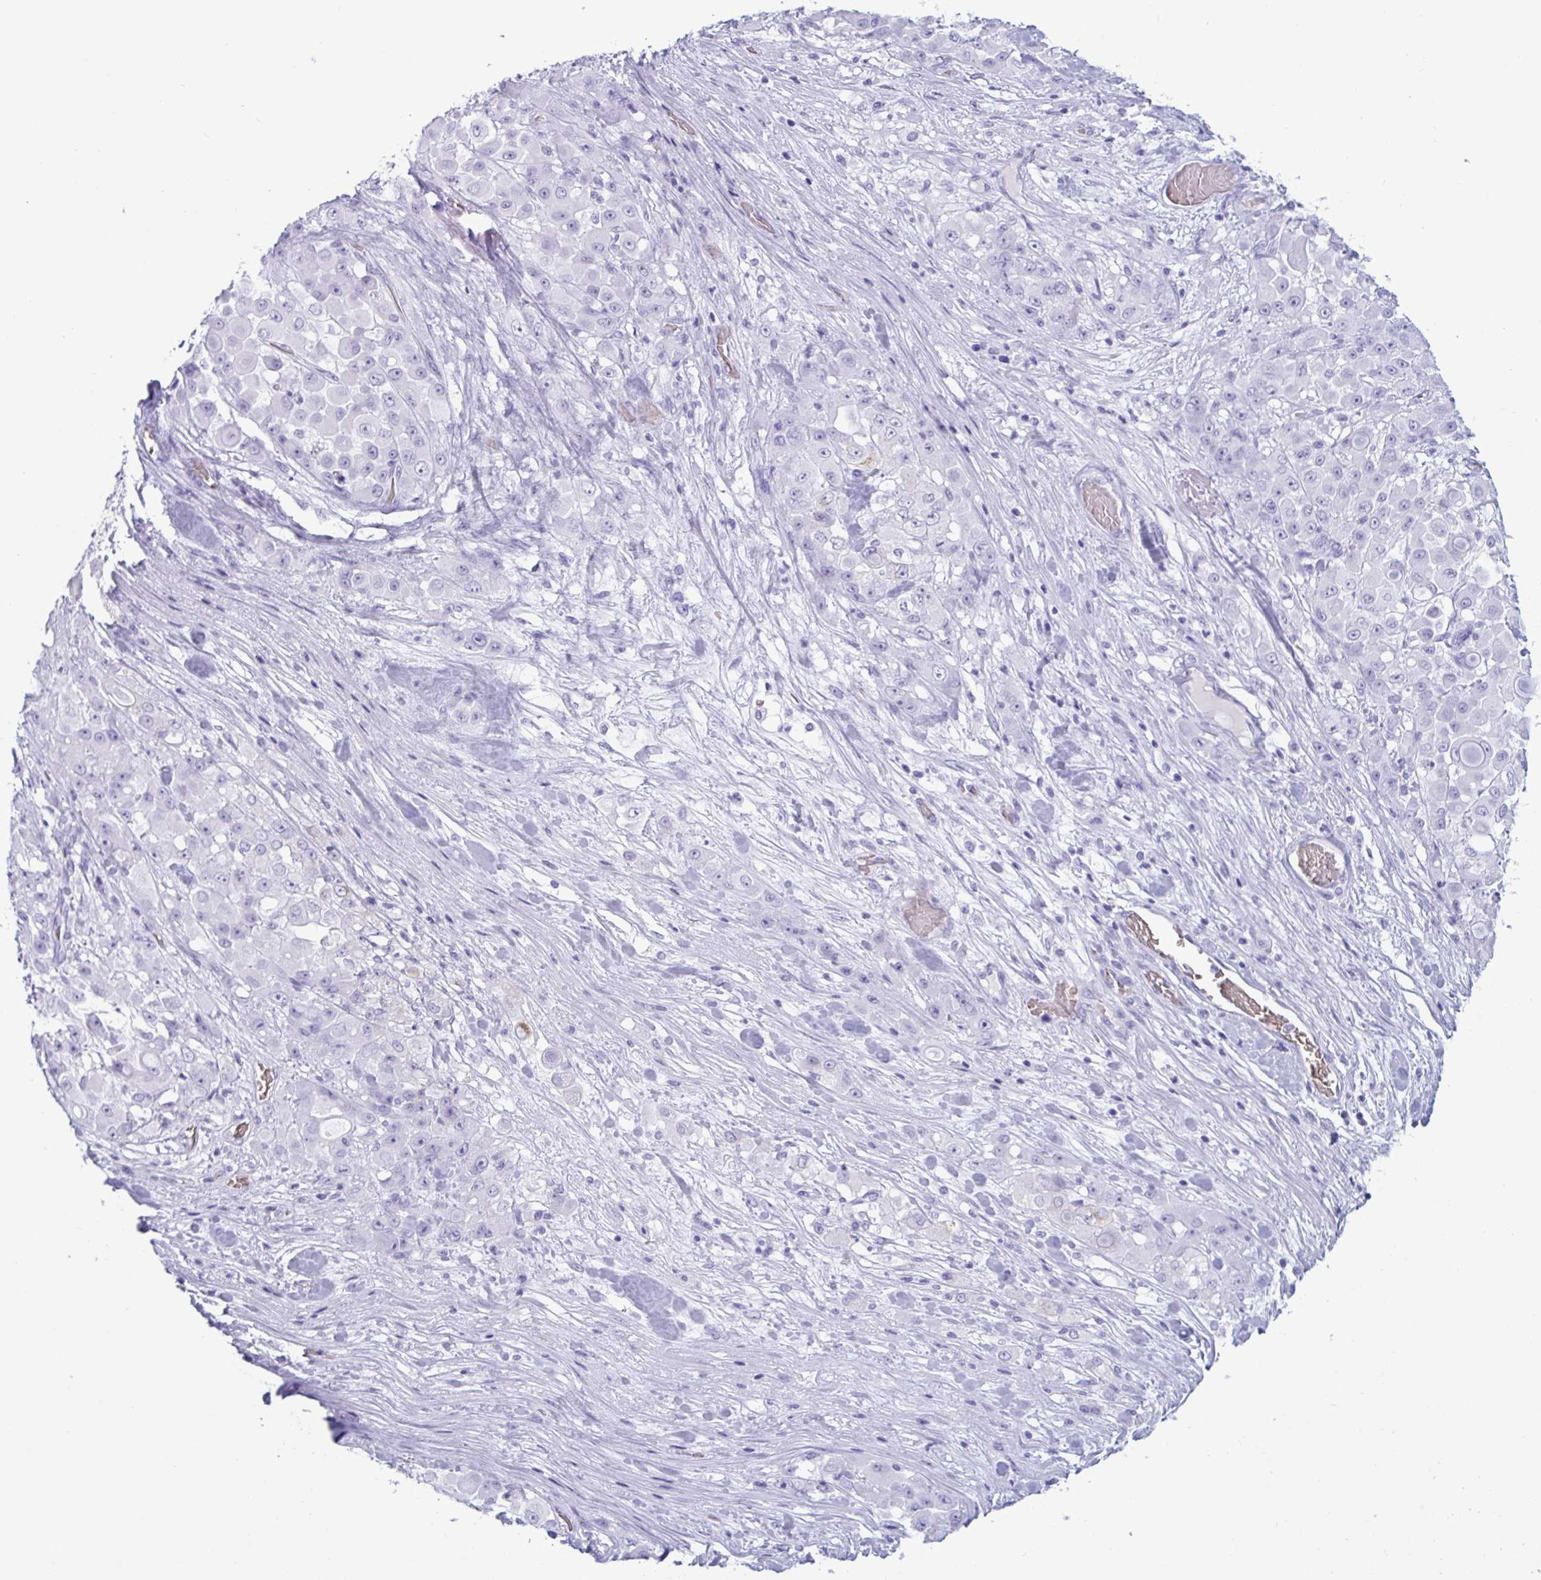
{"staining": {"intensity": "negative", "quantity": "none", "location": "none"}, "tissue": "stomach cancer", "cell_type": "Tumor cells", "image_type": "cancer", "snomed": [{"axis": "morphology", "description": "Adenocarcinoma, NOS"}, {"axis": "topography", "description": "Stomach"}], "caption": "DAB (3,3'-diaminobenzidine) immunohistochemical staining of adenocarcinoma (stomach) exhibits no significant positivity in tumor cells.", "gene": "SLC2A1", "patient": {"sex": "female", "age": 76}}